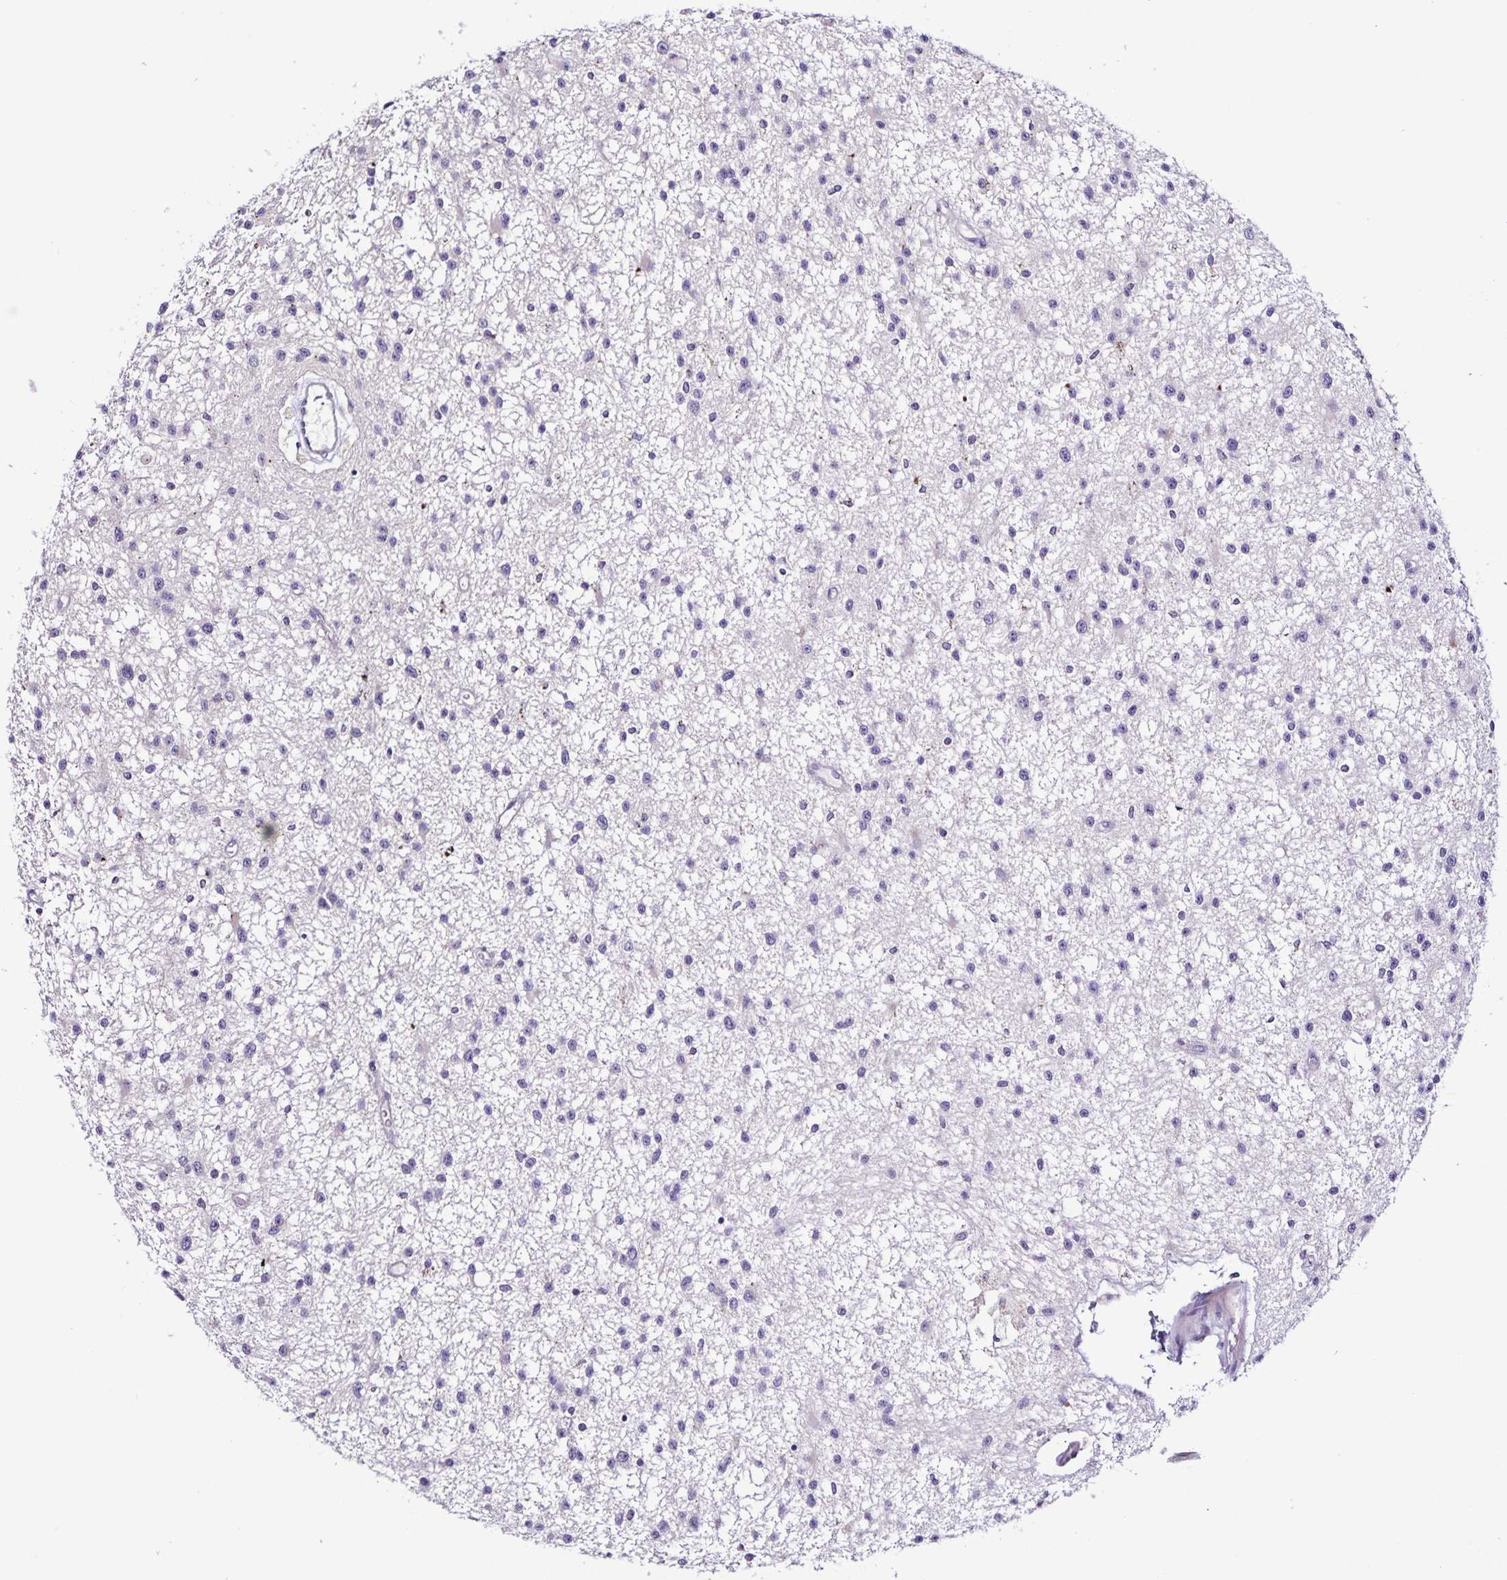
{"staining": {"intensity": "negative", "quantity": "none", "location": "none"}, "tissue": "glioma", "cell_type": "Tumor cells", "image_type": "cancer", "snomed": [{"axis": "morphology", "description": "Glioma, malignant, Low grade"}, {"axis": "topography", "description": "Brain"}], "caption": "This is an IHC image of human malignant low-grade glioma. There is no expression in tumor cells.", "gene": "OSBPL5", "patient": {"sex": "male", "age": 43}}